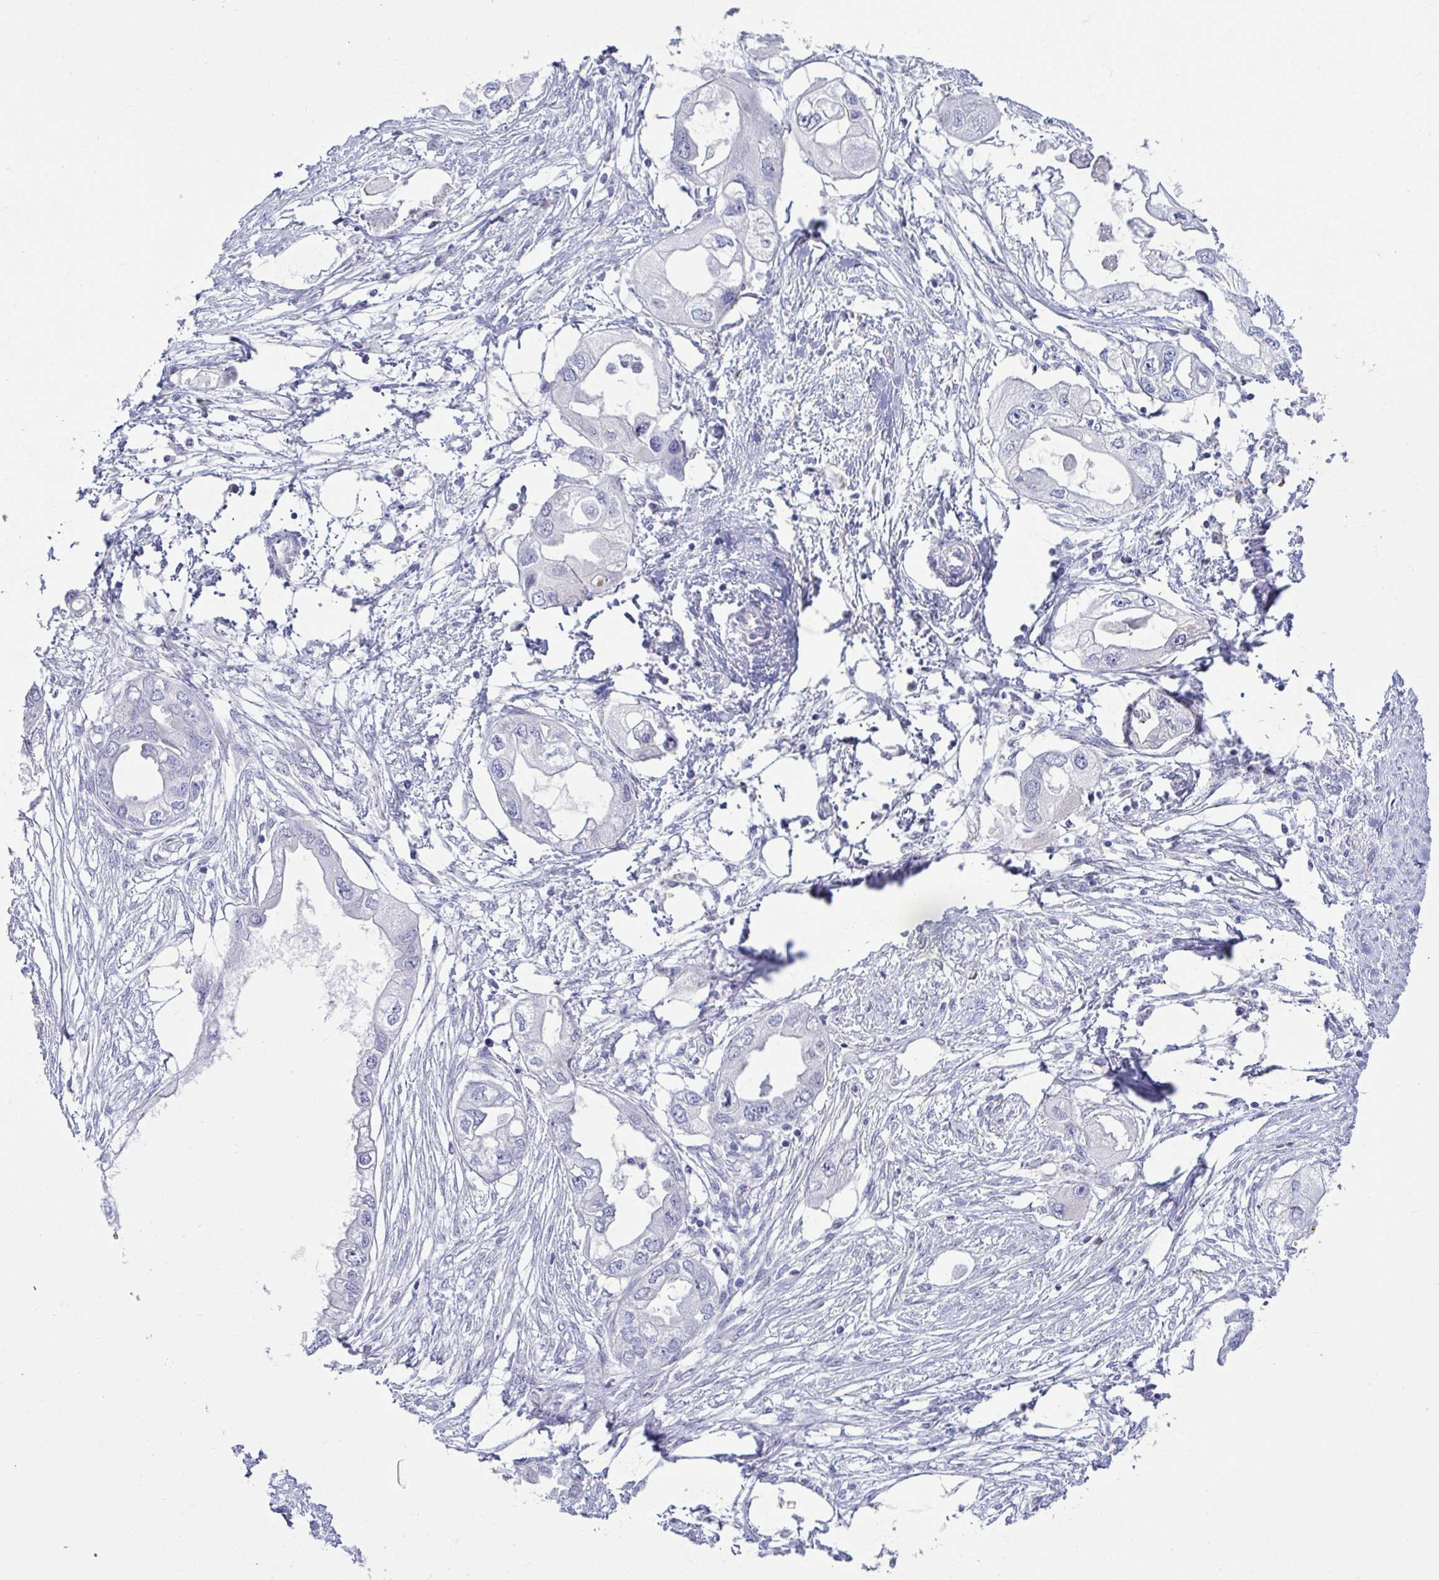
{"staining": {"intensity": "negative", "quantity": "none", "location": "none"}, "tissue": "endometrial cancer", "cell_type": "Tumor cells", "image_type": "cancer", "snomed": [{"axis": "morphology", "description": "Adenocarcinoma, NOS"}, {"axis": "morphology", "description": "Adenocarcinoma, metastatic, NOS"}, {"axis": "topography", "description": "Adipose tissue"}, {"axis": "topography", "description": "Endometrium"}], "caption": "A histopathology image of human metastatic adenocarcinoma (endometrial) is negative for staining in tumor cells.", "gene": "TFPI2", "patient": {"sex": "female", "age": 67}}